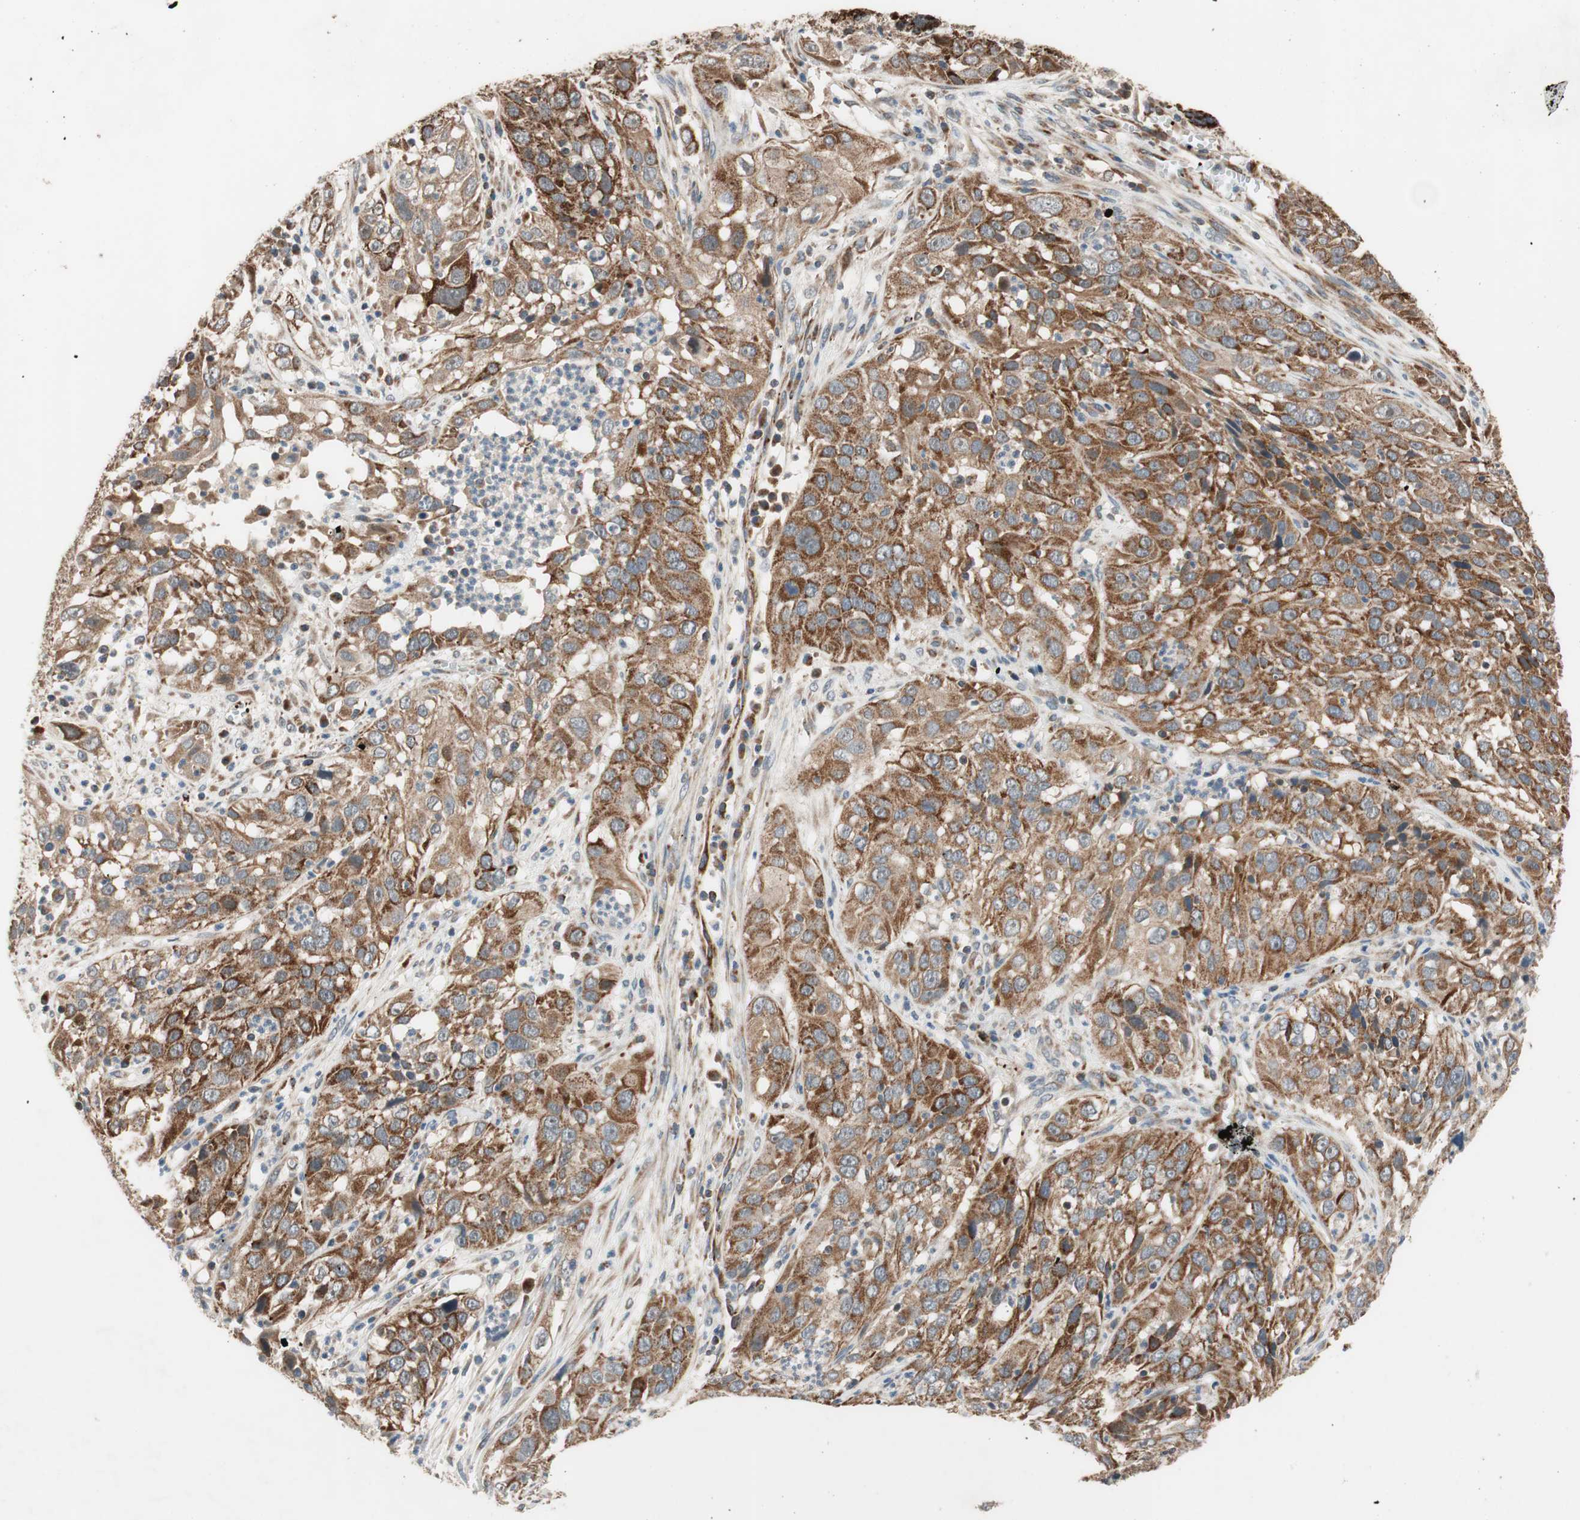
{"staining": {"intensity": "strong", "quantity": ">75%", "location": "cytoplasmic/membranous"}, "tissue": "cervical cancer", "cell_type": "Tumor cells", "image_type": "cancer", "snomed": [{"axis": "morphology", "description": "Squamous cell carcinoma, NOS"}, {"axis": "topography", "description": "Cervix"}], "caption": "There is high levels of strong cytoplasmic/membranous positivity in tumor cells of cervical cancer (squamous cell carcinoma), as demonstrated by immunohistochemical staining (brown color).", "gene": "AKAP1", "patient": {"sex": "female", "age": 32}}